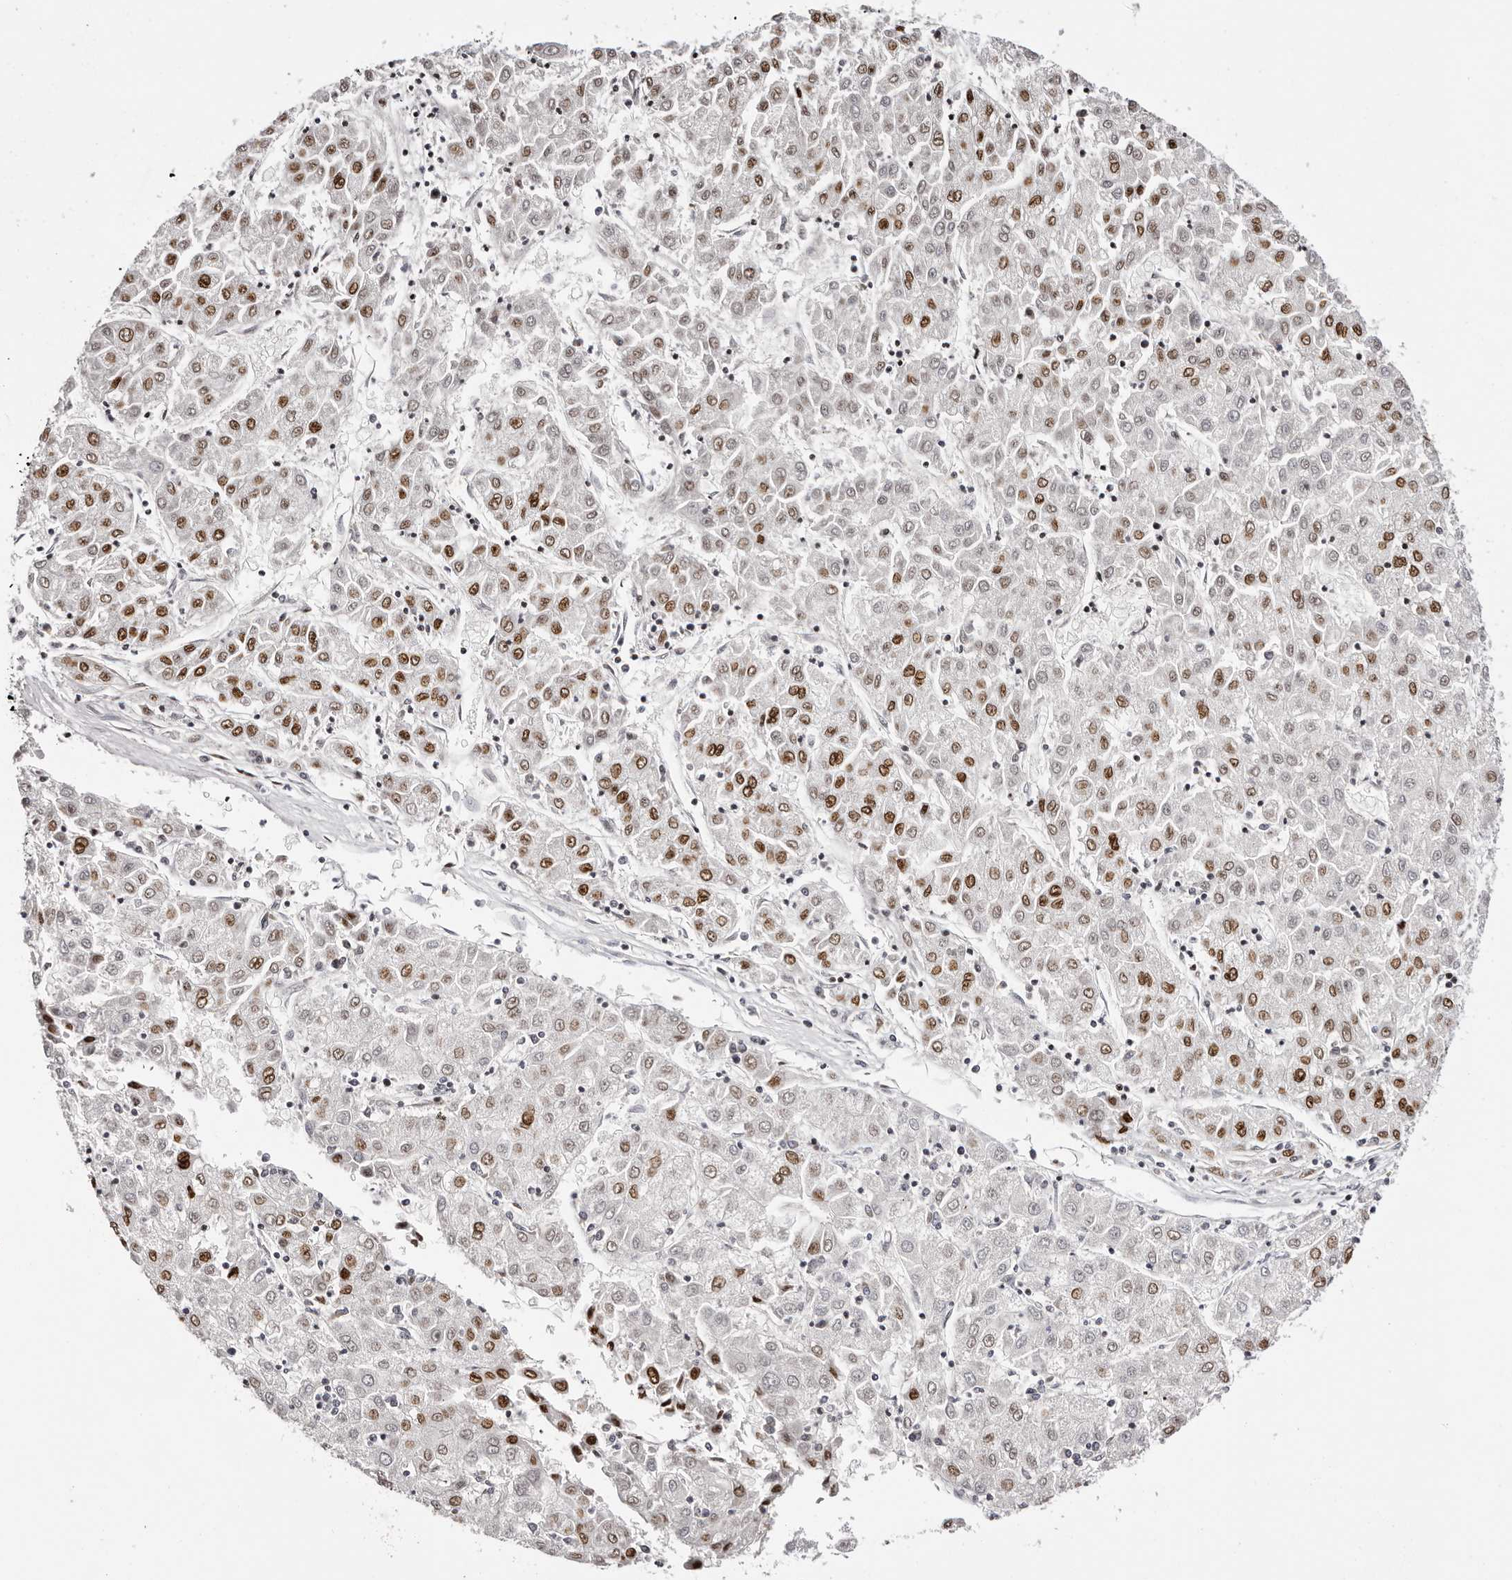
{"staining": {"intensity": "moderate", "quantity": ">75%", "location": "nuclear"}, "tissue": "liver cancer", "cell_type": "Tumor cells", "image_type": "cancer", "snomed": [{"axis": "morphology", "description": "Carcinoma, Hepatocellular, NOS"}, {"axis": "topography", "description": "Liver"}], "caption": "An immunohistochemistry micrograph of neoplastic tissue is shown. Protein staining in brown shows moderate nuclear positivity in liver hepatocellular carcinoma within tumor cells.", "gene": "NUP153", "patient": {"sex": "male", "age": 72}}